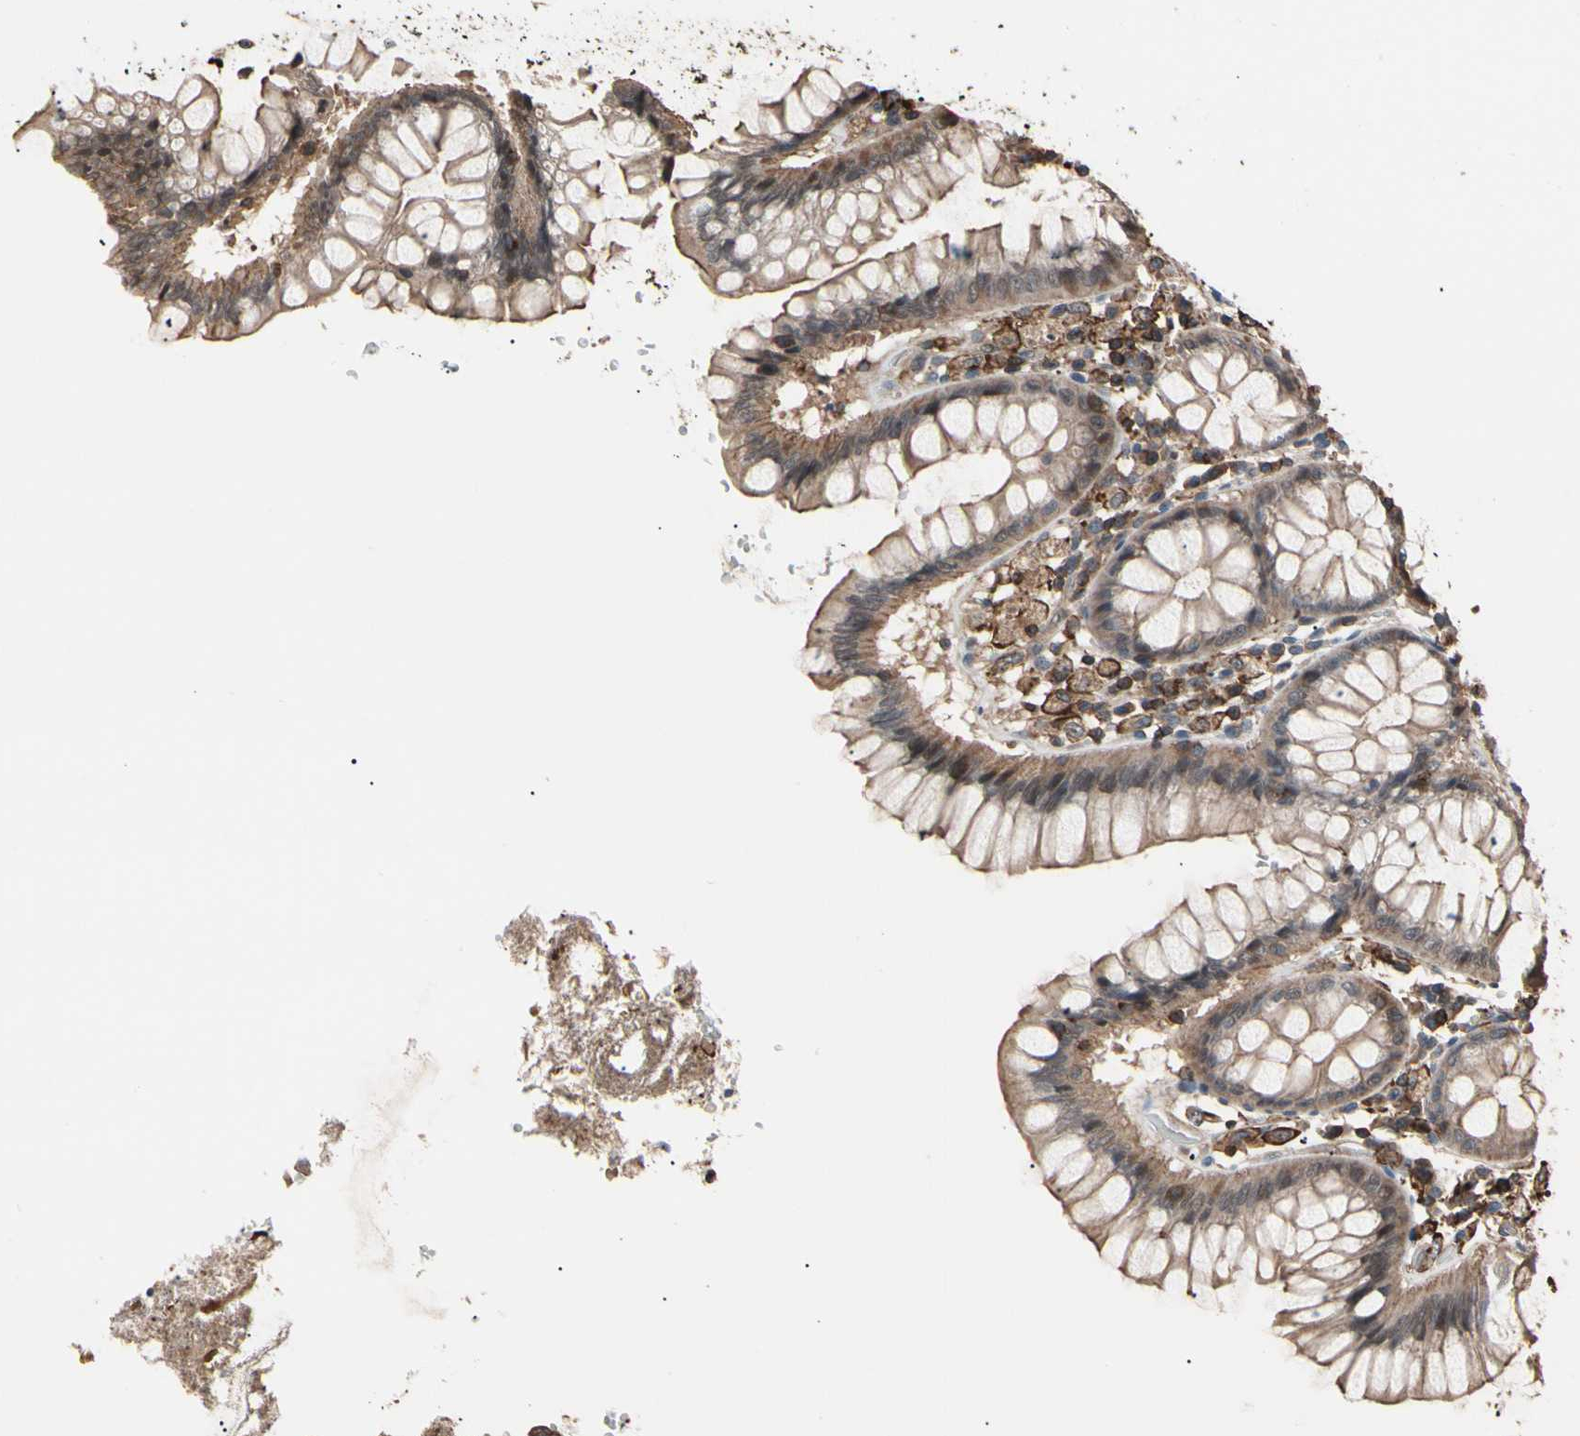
{"staining": {"intensity": "negative", "quantity": "none", "location": "none"}, "tissue": "colon", "cell_type": "Endothelial cells", "image_type": "normal", "snomed": [{"axis": "morphology", "description": "Normal tissue, NOS"}, {"axis": "topography", "description": "Colon"}], "caption": "Immunohistochemistry of benign human colon displays no positivity in endothelial cells.", "gene": "MAPK13", "patient": {"sex": "female", "age": 46}}